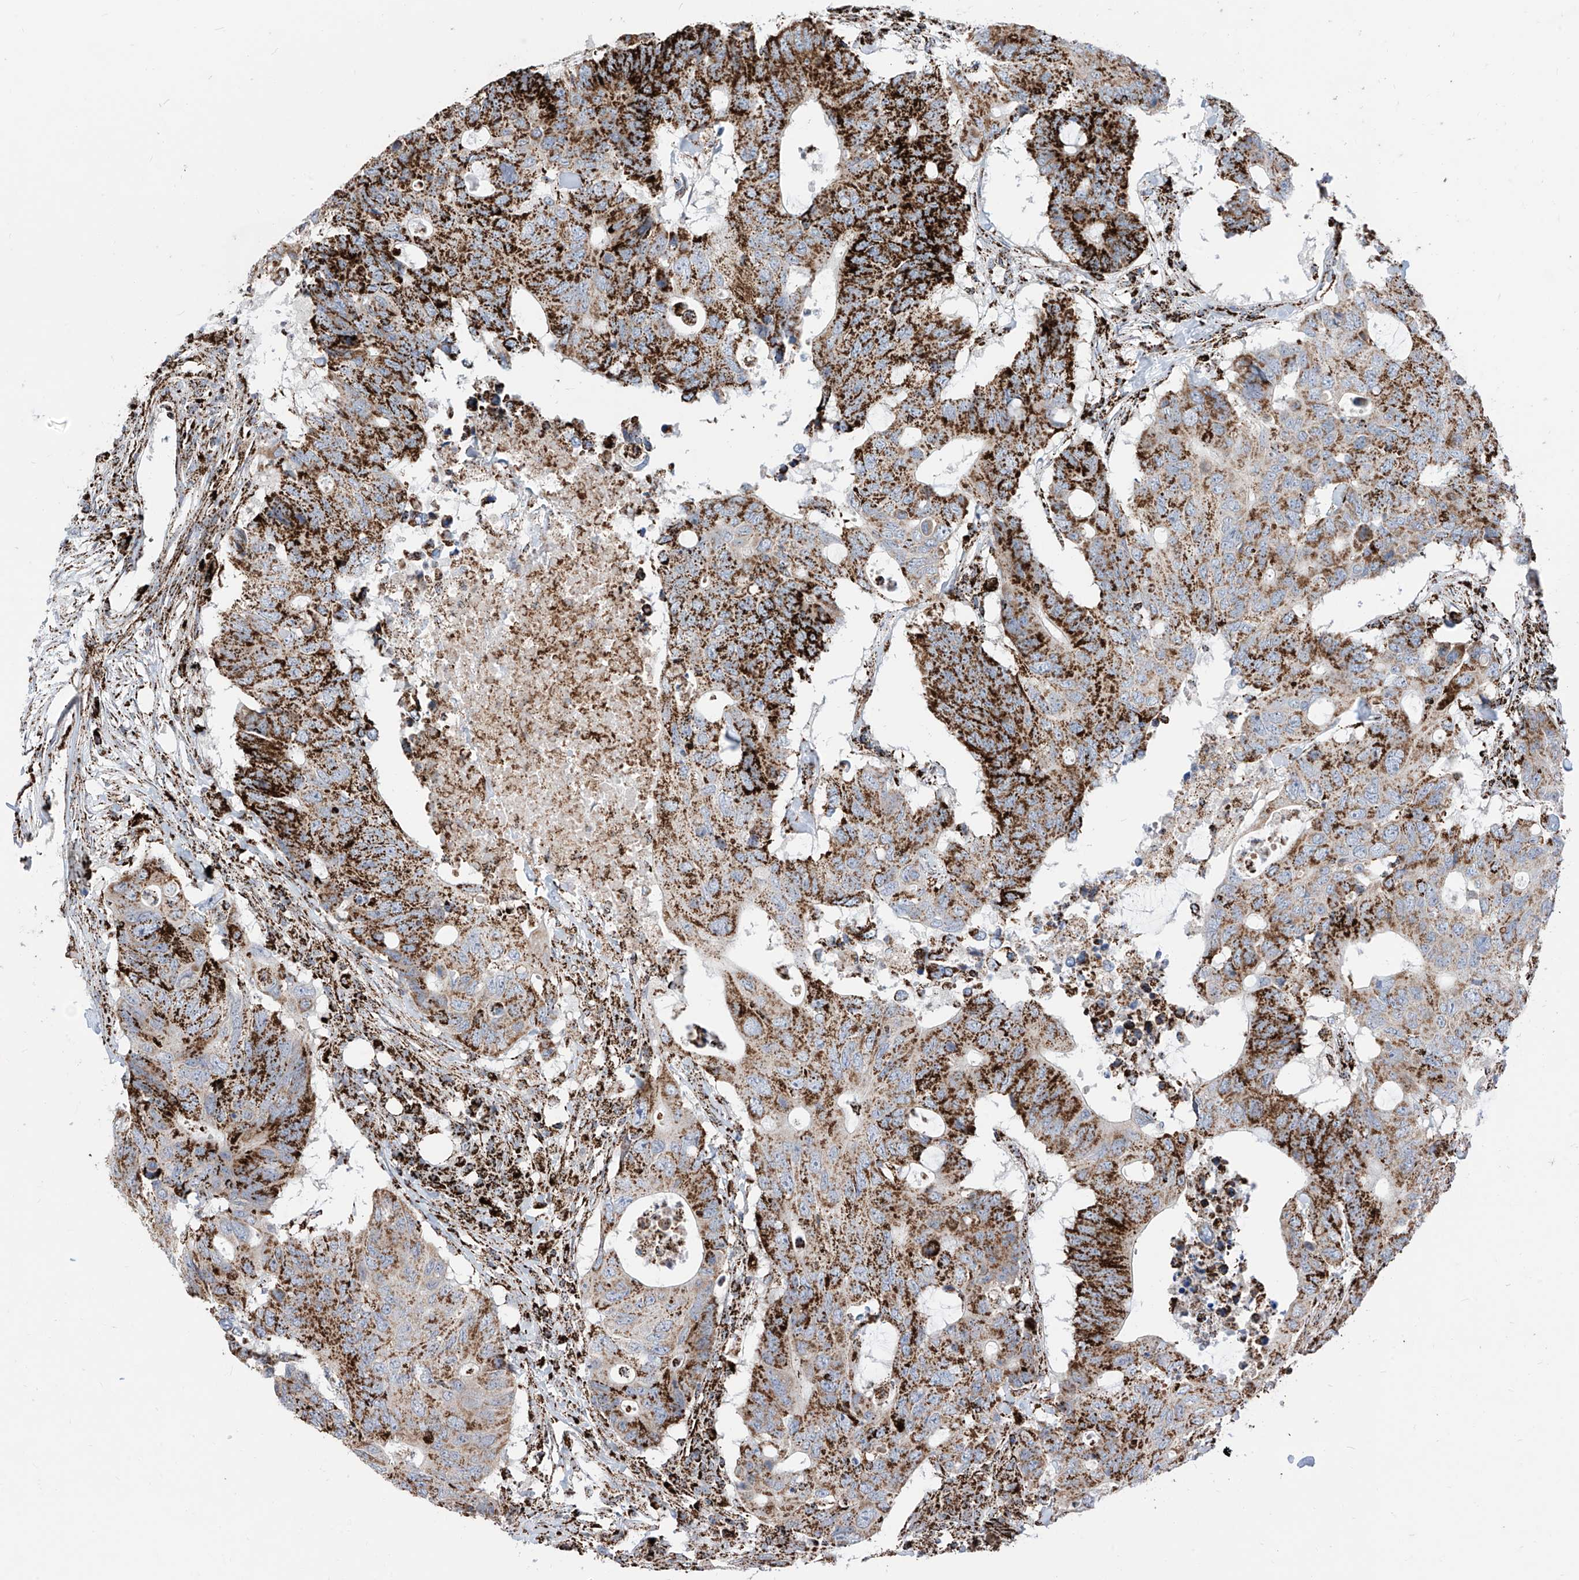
{"staining": {"intensity": "strong", "quantity": "25%-75%", "location": "cytoplasmic/membranous"}, "tissue": "colorectal cancer", "cell_type": "Tumor cells", "image_type": "cancer", "snomed": [{"axis": "morphology", "description": "Adenocarcinoma, NOS"}, {"axis": "topography", "description": "Colon"}], "caption": "Immunohistochemistry (IHC) micrograph of human colorectal adenocarcinoma stained for a protein (brown), which reveals high levels of strong cytoplasmic/membranous positivity in approximately 25%-75% of tumor cells.", "gene": "COX5B", "patient": {"sex": "male", "age": 71}}